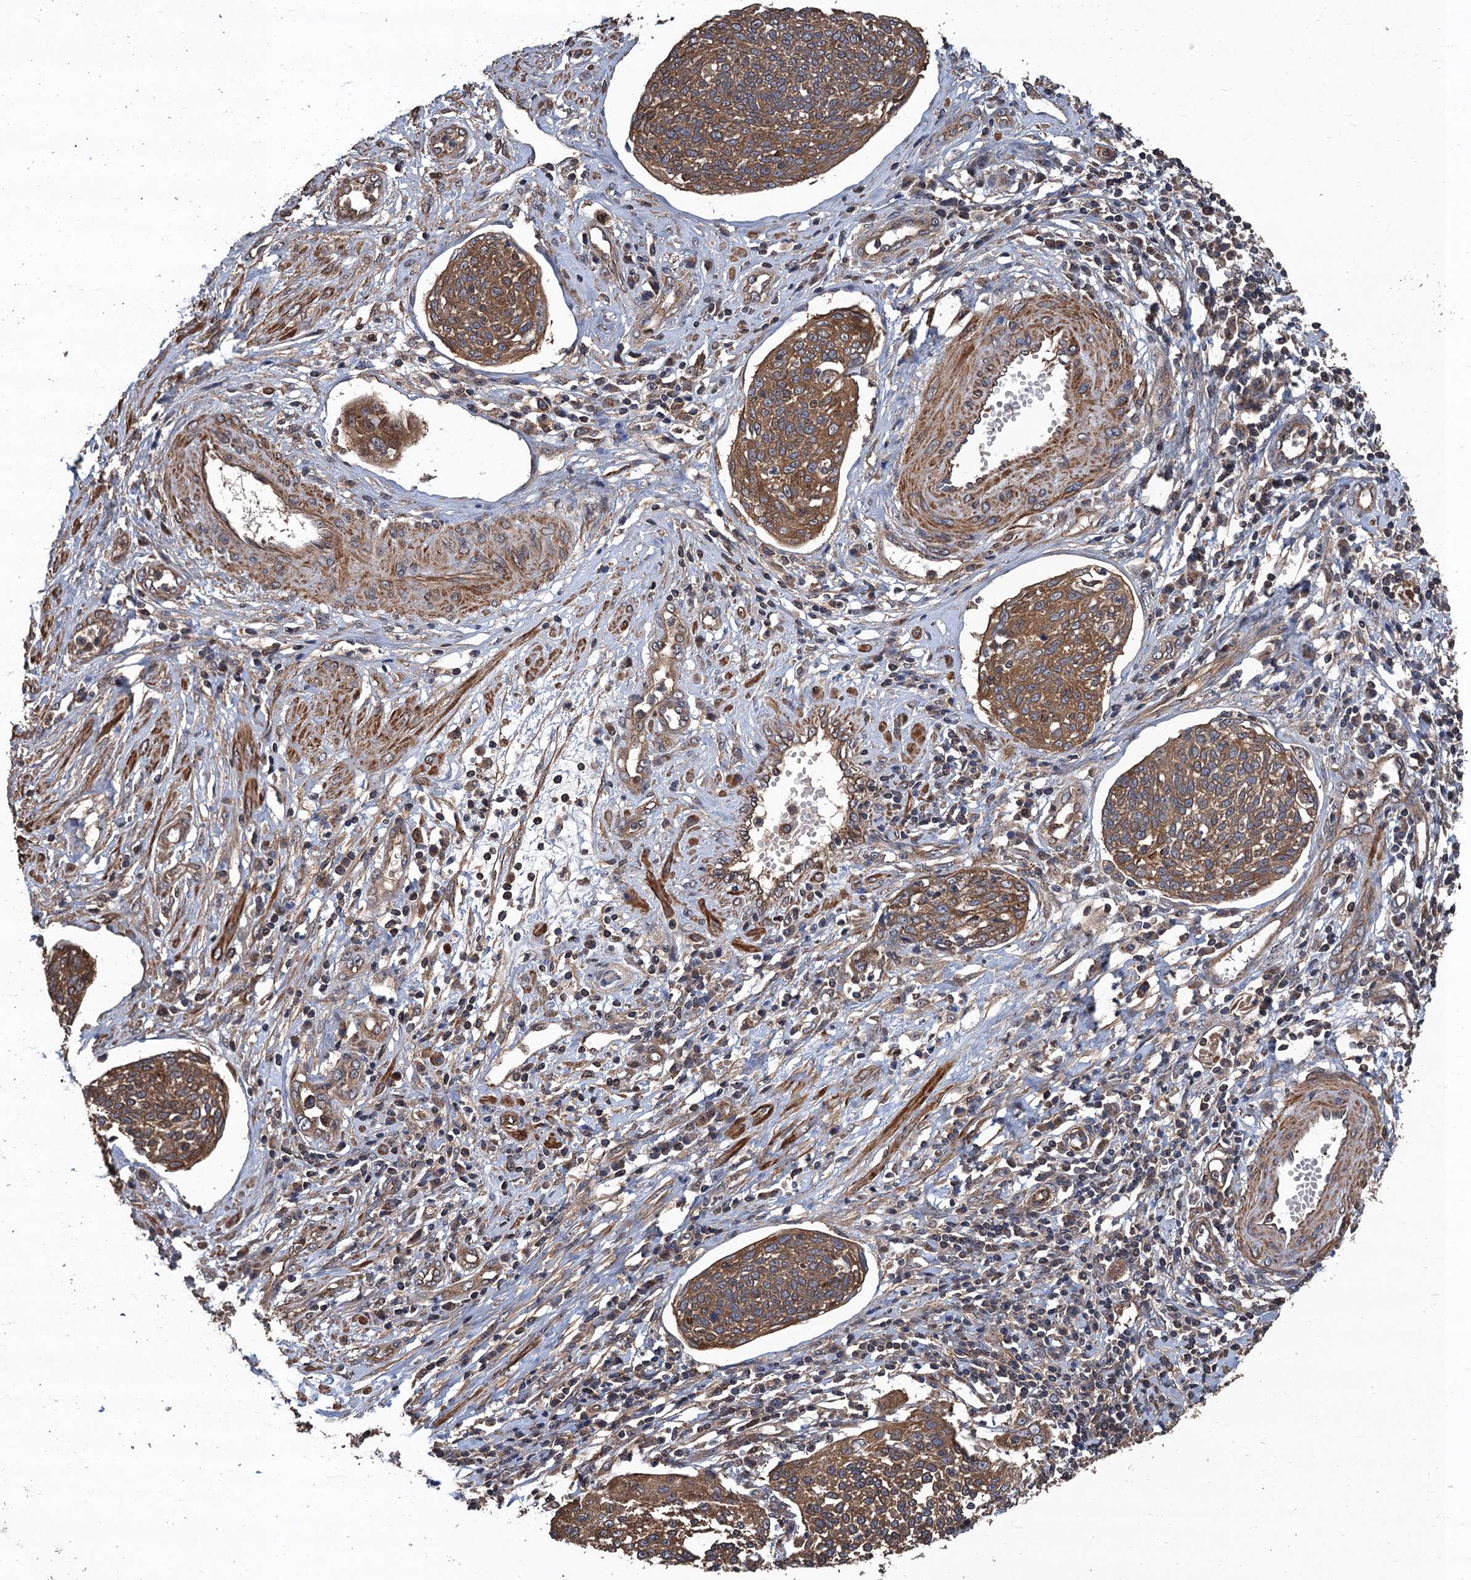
{"staining": {"intensity": "moderate", "quantity": ">75%", "location": "cytoplasmic/membranous"}, "tissue": "cervical cancer", "cell_type": "Tumor cells", "image_type": "cancer", "snomed": [{"axis": "morphology", "description": "Squamous cell carcinoma, NOS"}, {"axis": "topography", "description": "Cervix"}], "caption": "Cervical squamous cell carcinoma tissue reveals moderate cytoplasmic/membranous positivity in approximately >75% of tumor cells, visualized by immunohistochemistry.", "gene": "PPP4R1", "patient": {"sex": "female", "age": 34}}